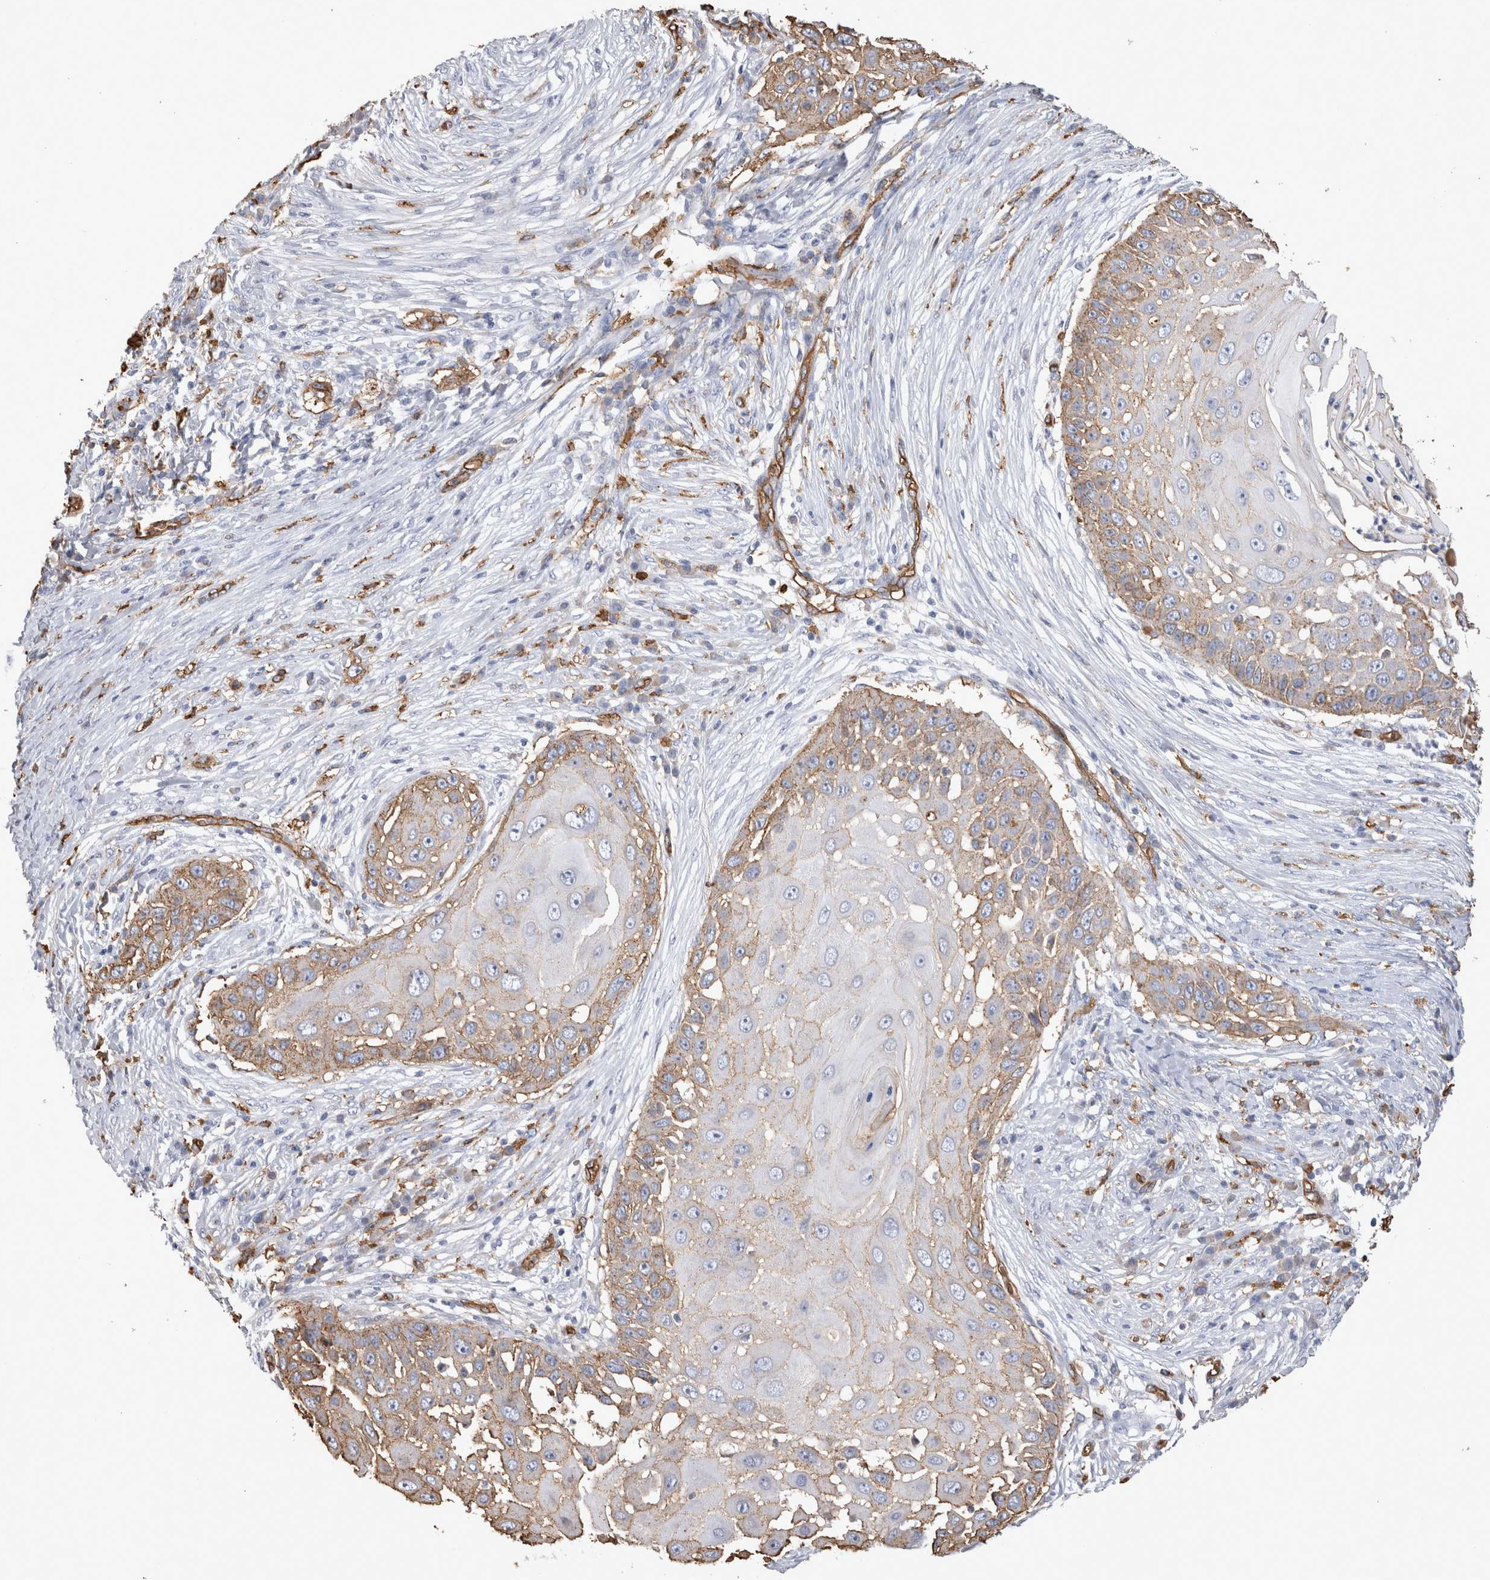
{"staining": {"intensity": "moderate", "quantity": "25%-75%", "location": "cytoplasmic/membranous"}, "tissue": "skin cancer", "cell_type": "Tumor cells", "image_type": "cancer", "snomed": [{"axis": "morphology", "description": "Squamous cell carcinoma, NOS"}, {"axis": "topography", "description": "Skin"}], "caption": "A brown stain shows moderate cytoplasmic/membranous expression of a protein in human skin cancer (squamous cell carcinoma) tumor cells.", "gene": "IL17RC", "patient": {"sex": "female", "age": 44}}